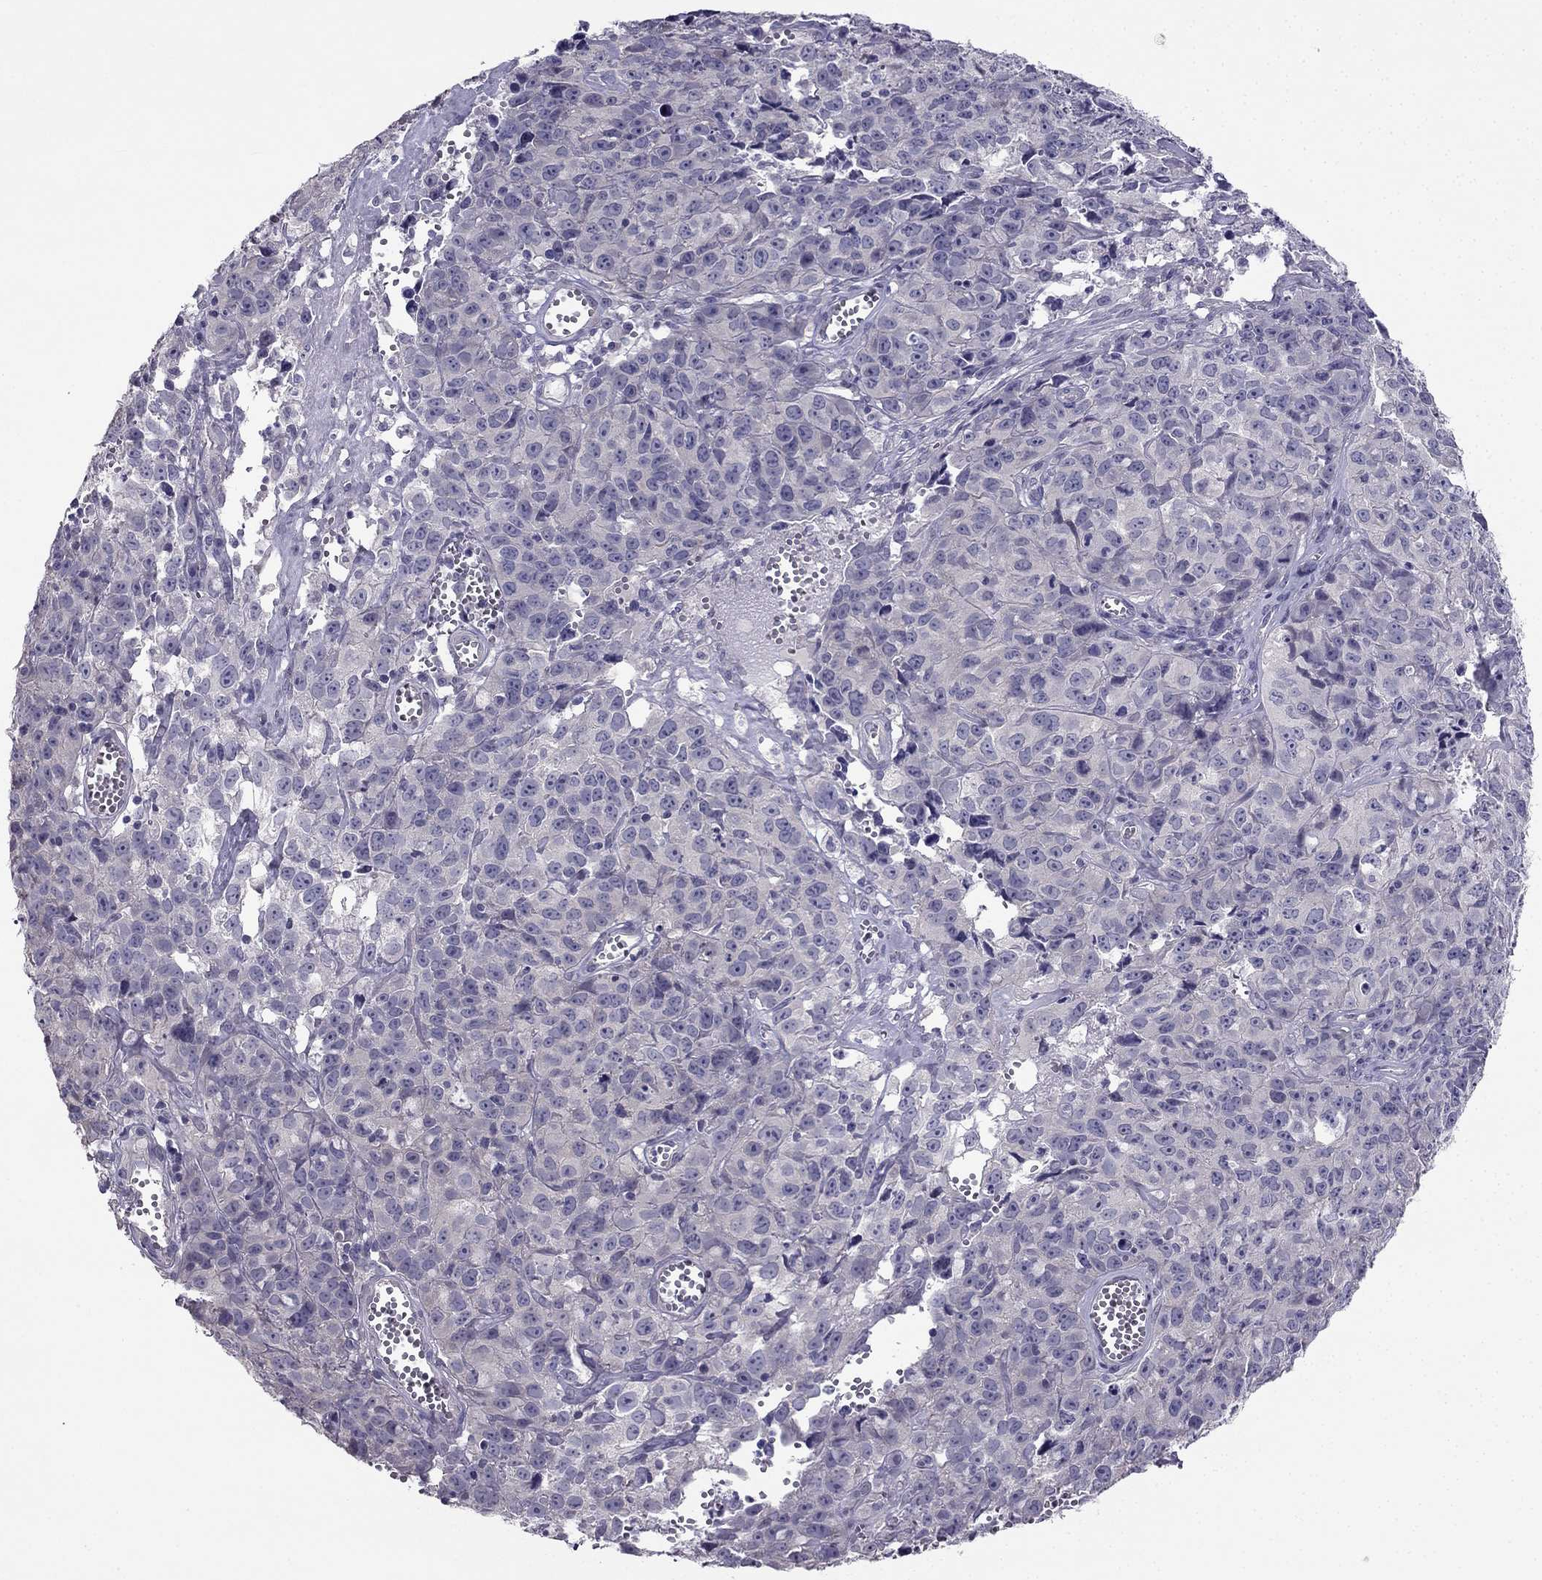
{"staining": {"intensity": "negative", "quantity": "none", "location": "none"}, "tissue": "cervical cancer", "cell_type": "Tumor cells", "image_type": "cancer", "snomed": [{"axis": "morphology", "description": "Squamous cell carcinoma, NOS"}, {"axis": "topography", "description": "Cervix"}], "caption": "Image shows no protein expression in tumor cells of cervical cancer tissue. (DAB (3,3'-diaminobenzidine) immunohistochemistry (IHC), high magnification).", "gene": "HSFX1", "patient": {"sex": "female", "age": 28}}